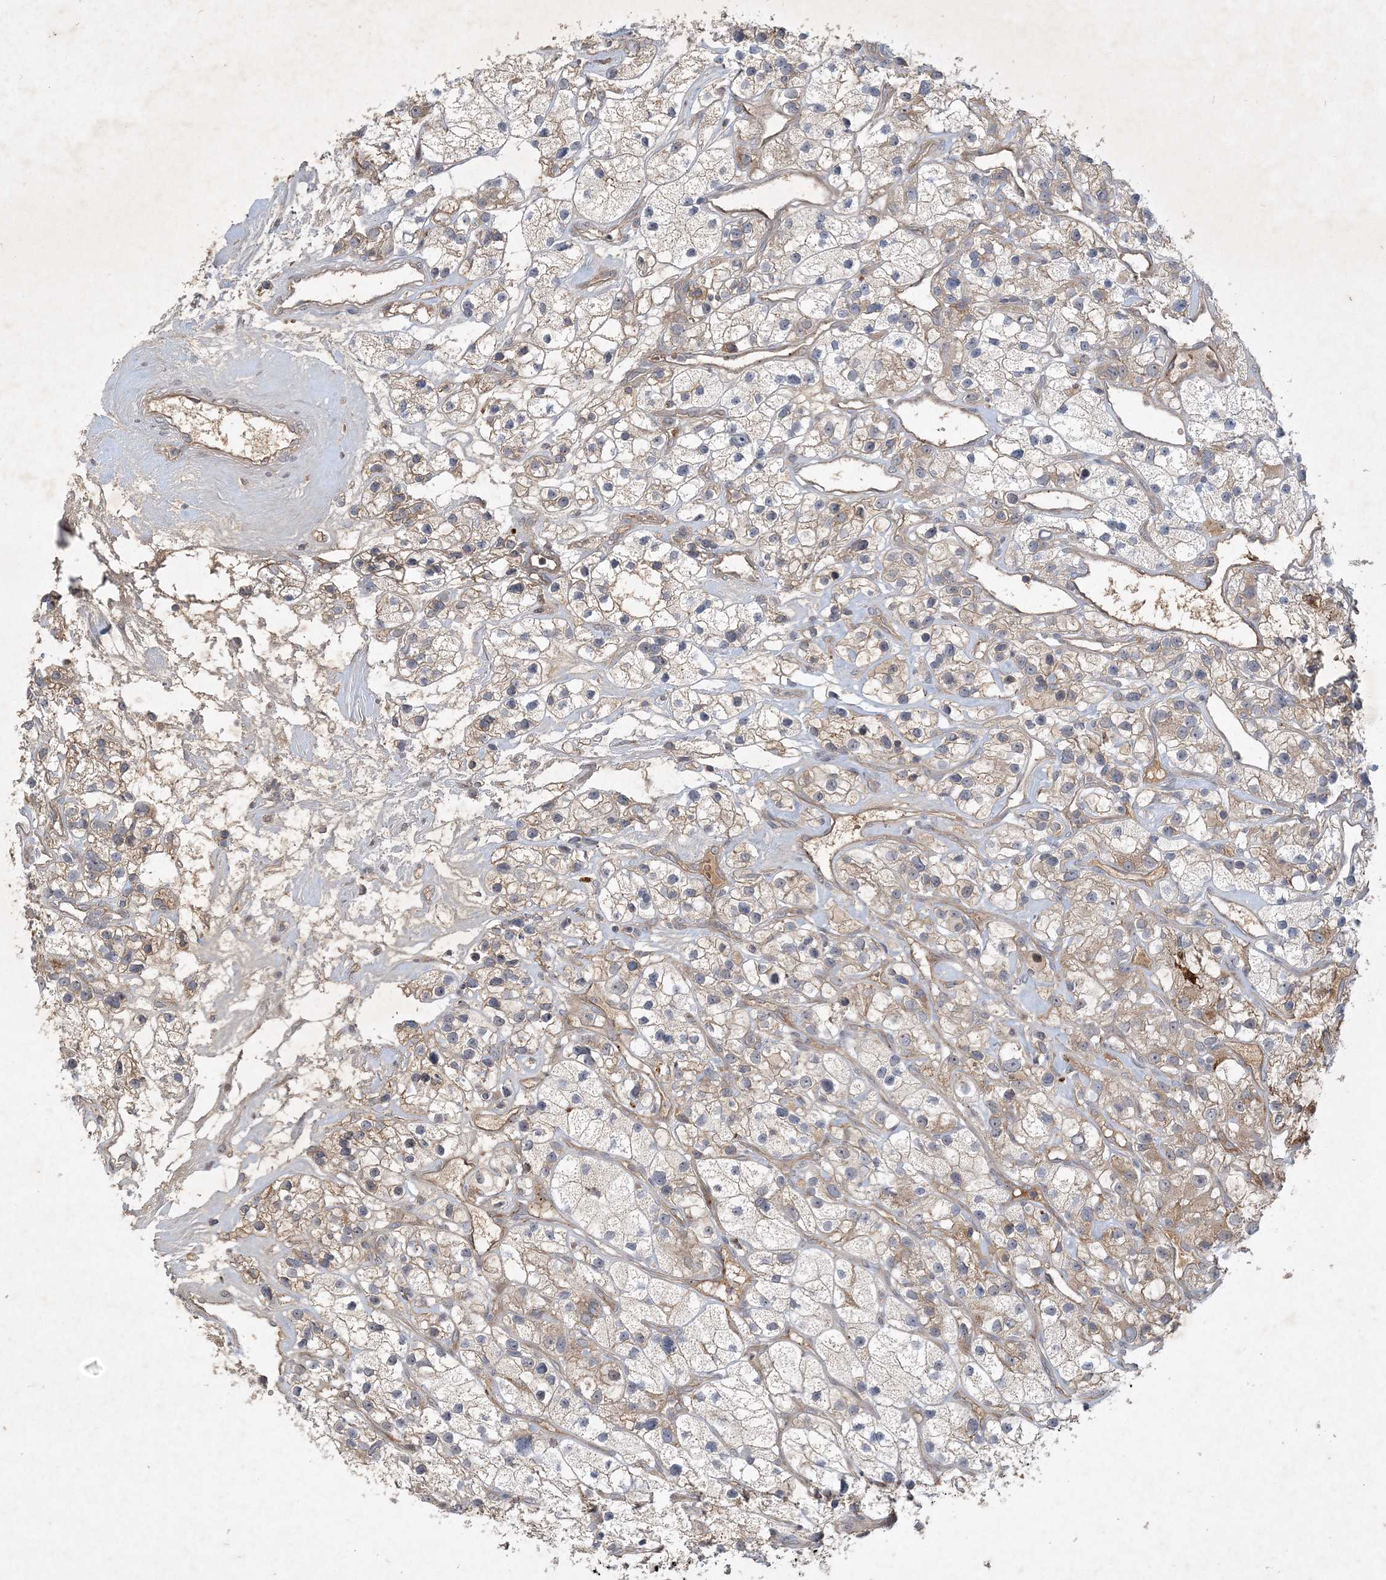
{"staining": {"intensity": "weak", "quantity": "25%-75%", "location": "cytoplasmic/membranous"}, "tissue": "renal cancer", "cell_type": "Tumor cells", "image_type": "cancer", "snomed": [{"axis": "morphology", "description": "Adenocarcinoma, NOS"}, {"axis": "topography", "description": "Kidney"}], "caption": "A brown stain highlights weak cytoplasmic/membranous positivity of a protein in human adenocarcinoma (renal) tumor cells.", "gene": "THG1L", "patient": {"sex": "female", "age": 57}}